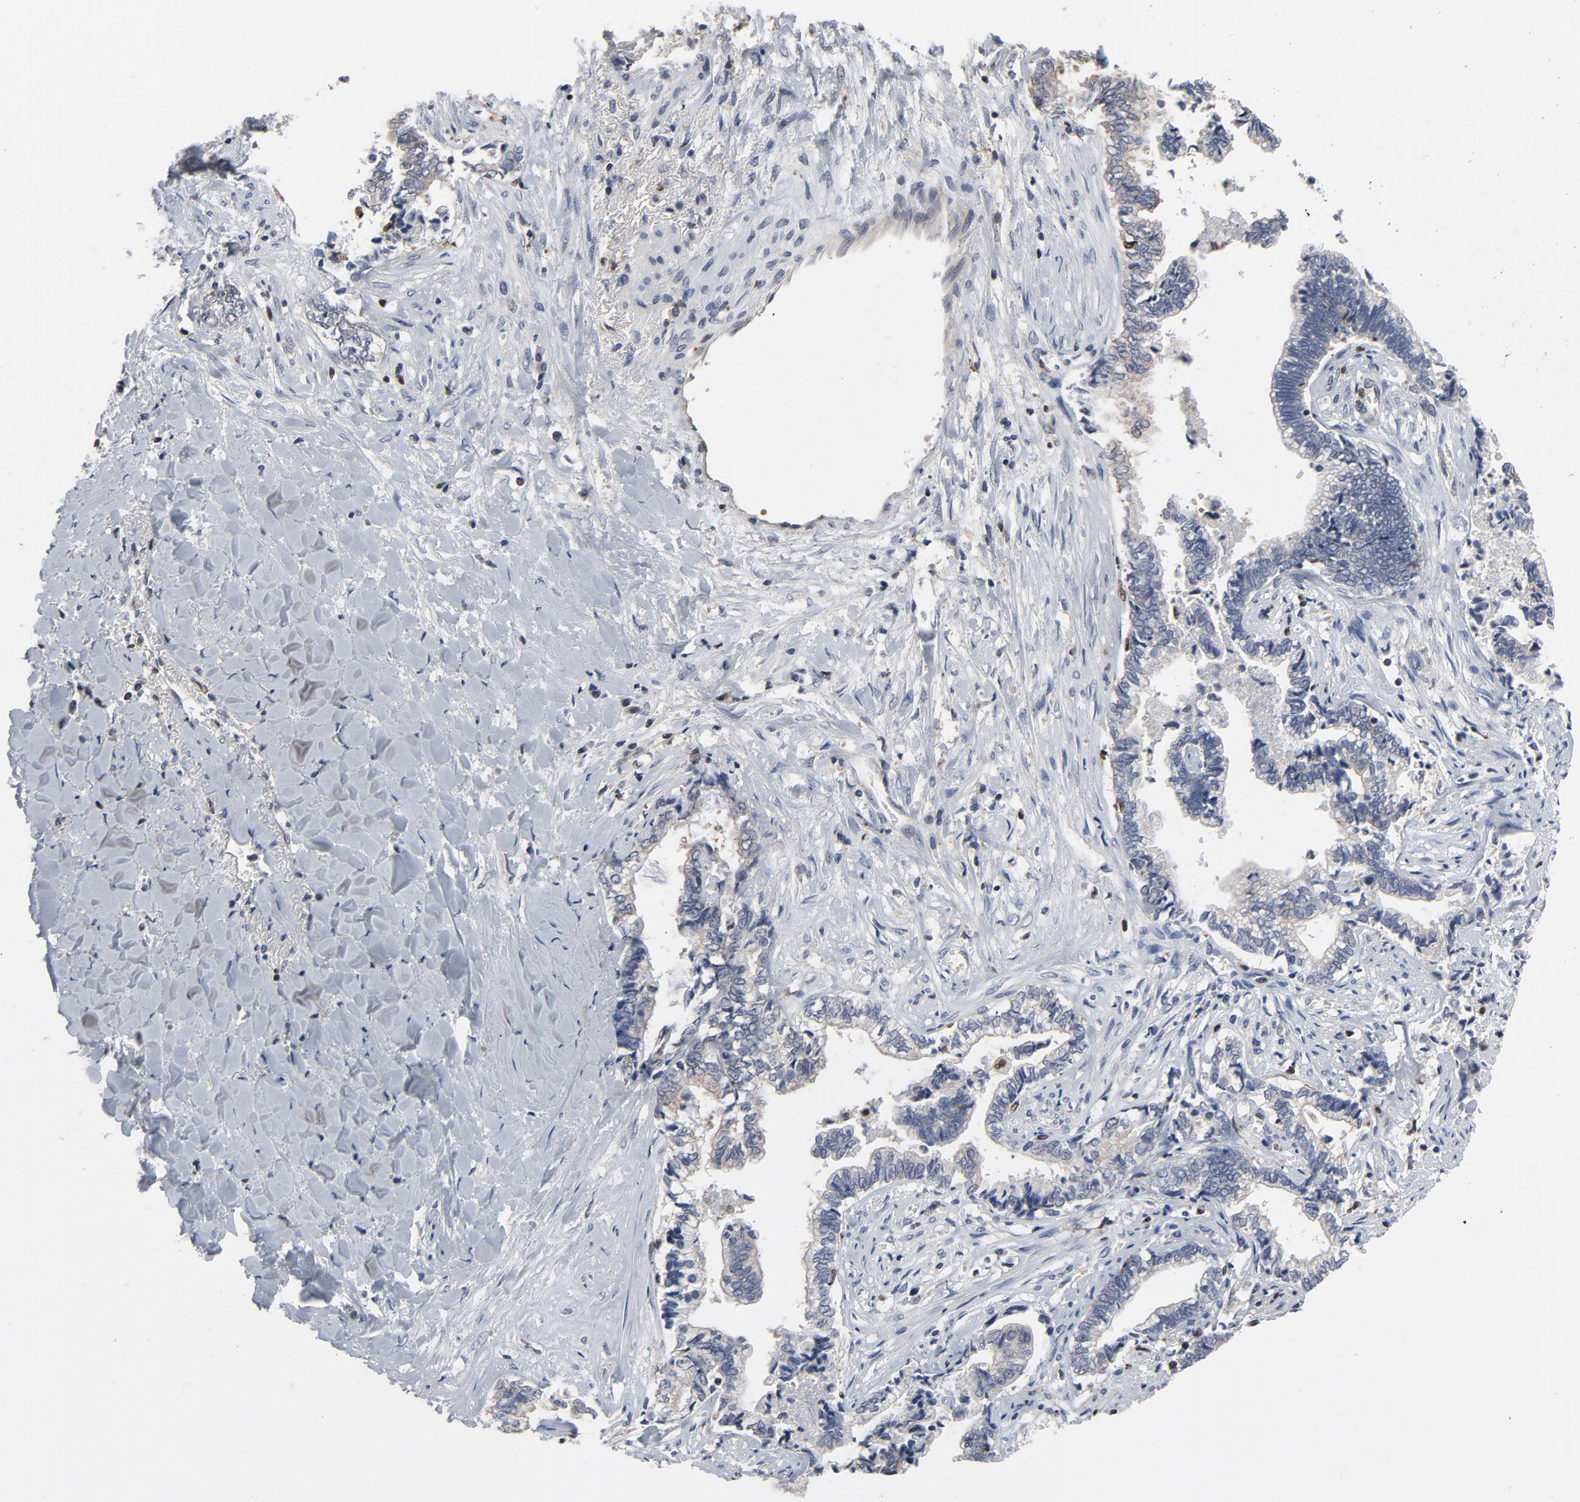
{"staining": {"intensity": "moderate", "quantity": "25%-75%", "location": "cytoplasmic/membranous"}, "tissue": "liver cancer", "cell_type": "Tumor cells", "image_type": "cancer", "snomed": [{"axis": "morphology", "description": "Cholangiocarcinoma"}, {"axis": "topography", "description": "Liver"}], "caption": "A brown stain labels moderate cytoplasmic/membranous staining of a protein in liver cancer tumor cells.", "gene": "NFKB1", "patient": {"sex": "male", "age": 57}}